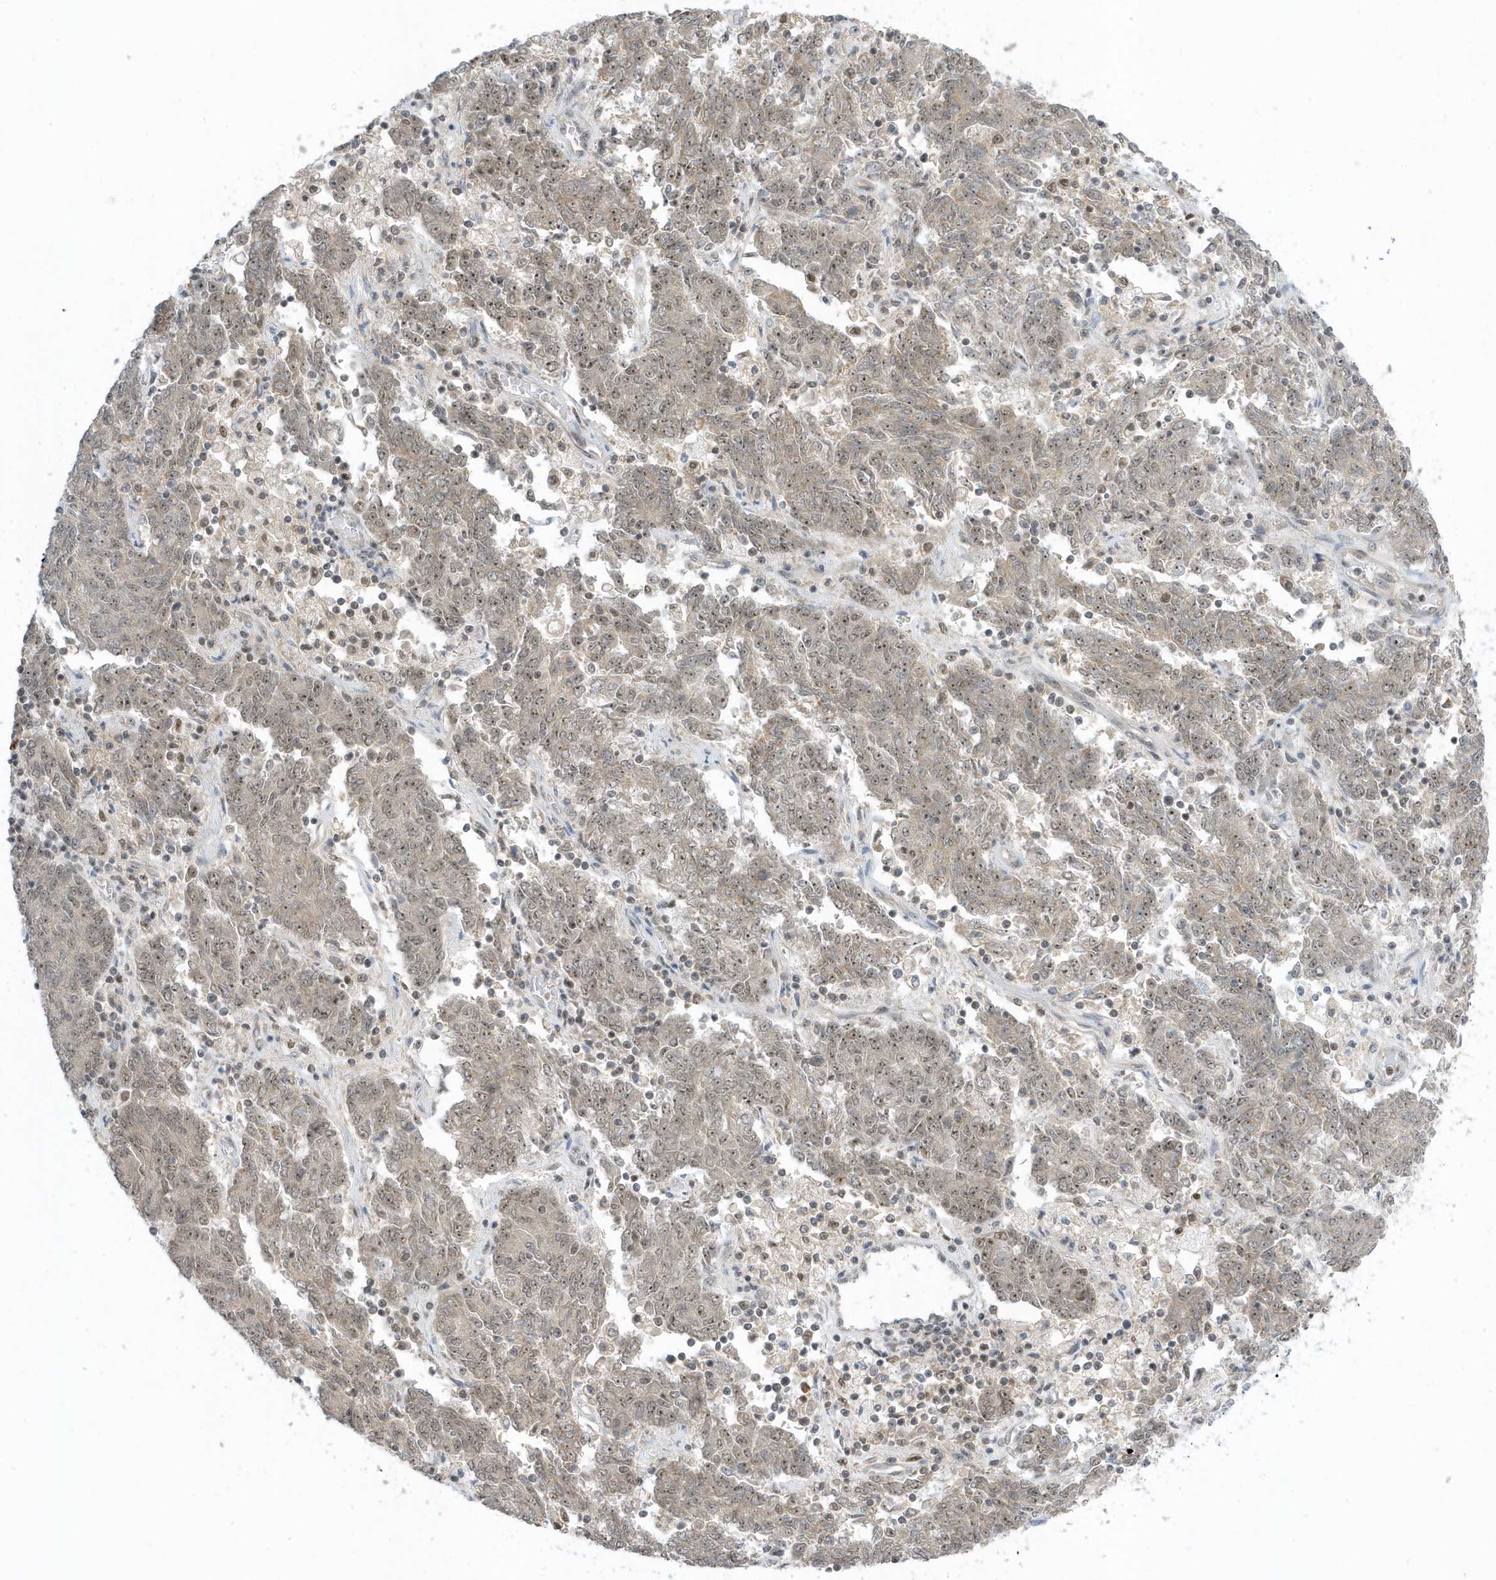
{"staining": {"intensity": "weak", "quantity": ">75%", "location": "cytoplasmic/membranous,nuclear"}, "tissue": "endometrial cancer", "cell_type": "Tumor cells", "image_type": "cancer", "snomed": [{"axis": "morphology", "description": "Adenocarcinoma, NOS"}, {"axis": "topography", "description": "Endometrium"}], "caption": "About >75% of tumor cells in endometrial cancer exhibit weak cytoplasmic/membranous and nuclear protein positivity as visualized by brown immunohistochemical staining.", "gene": "ZNF740", "patient": {"sex": "female", "age": 80}}